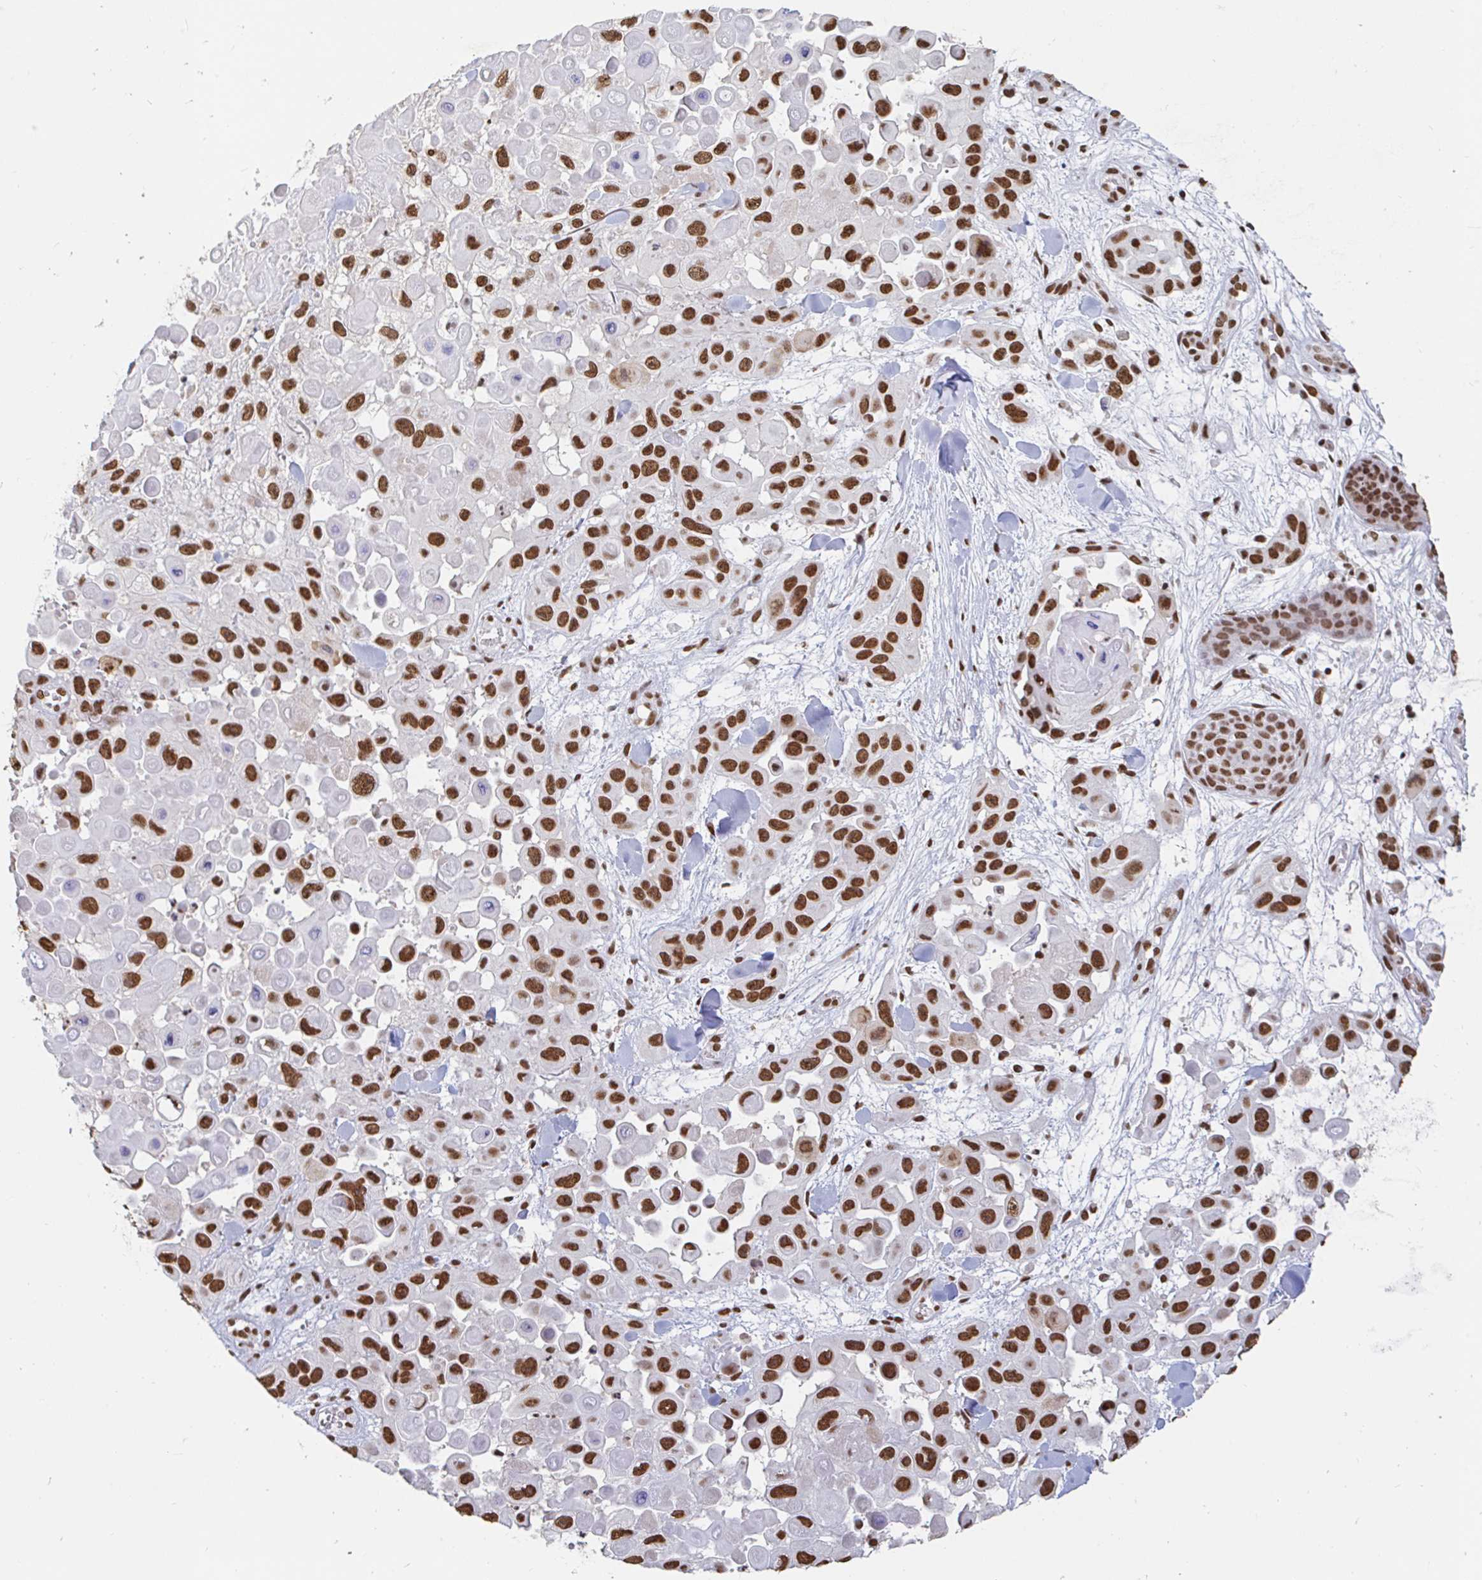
{"staining": {"intensity": "strong", "quantity": ">75%", "location": "nuclear"}, "tissue": "skin cancer", "cell_type": "Tumor cells", "image_type": "cancer", "snomed": [{"axis": "morphology", "description": "Squamous cell carcinoma, NOS"}, {"axis": "topography", "description": "Skin"}], "caption": "High-magnification brightfield microscopy of skin cancer stained with DAB (3,3'-diaminobenzidine) (brown) and counterstained with hematoxylin (blue). tumor cells exhibit strong nuclear positivity is identified in approximately>75% of cells.", "gene": "RBMX", "patient": {"sex": "male", "age": 81}}